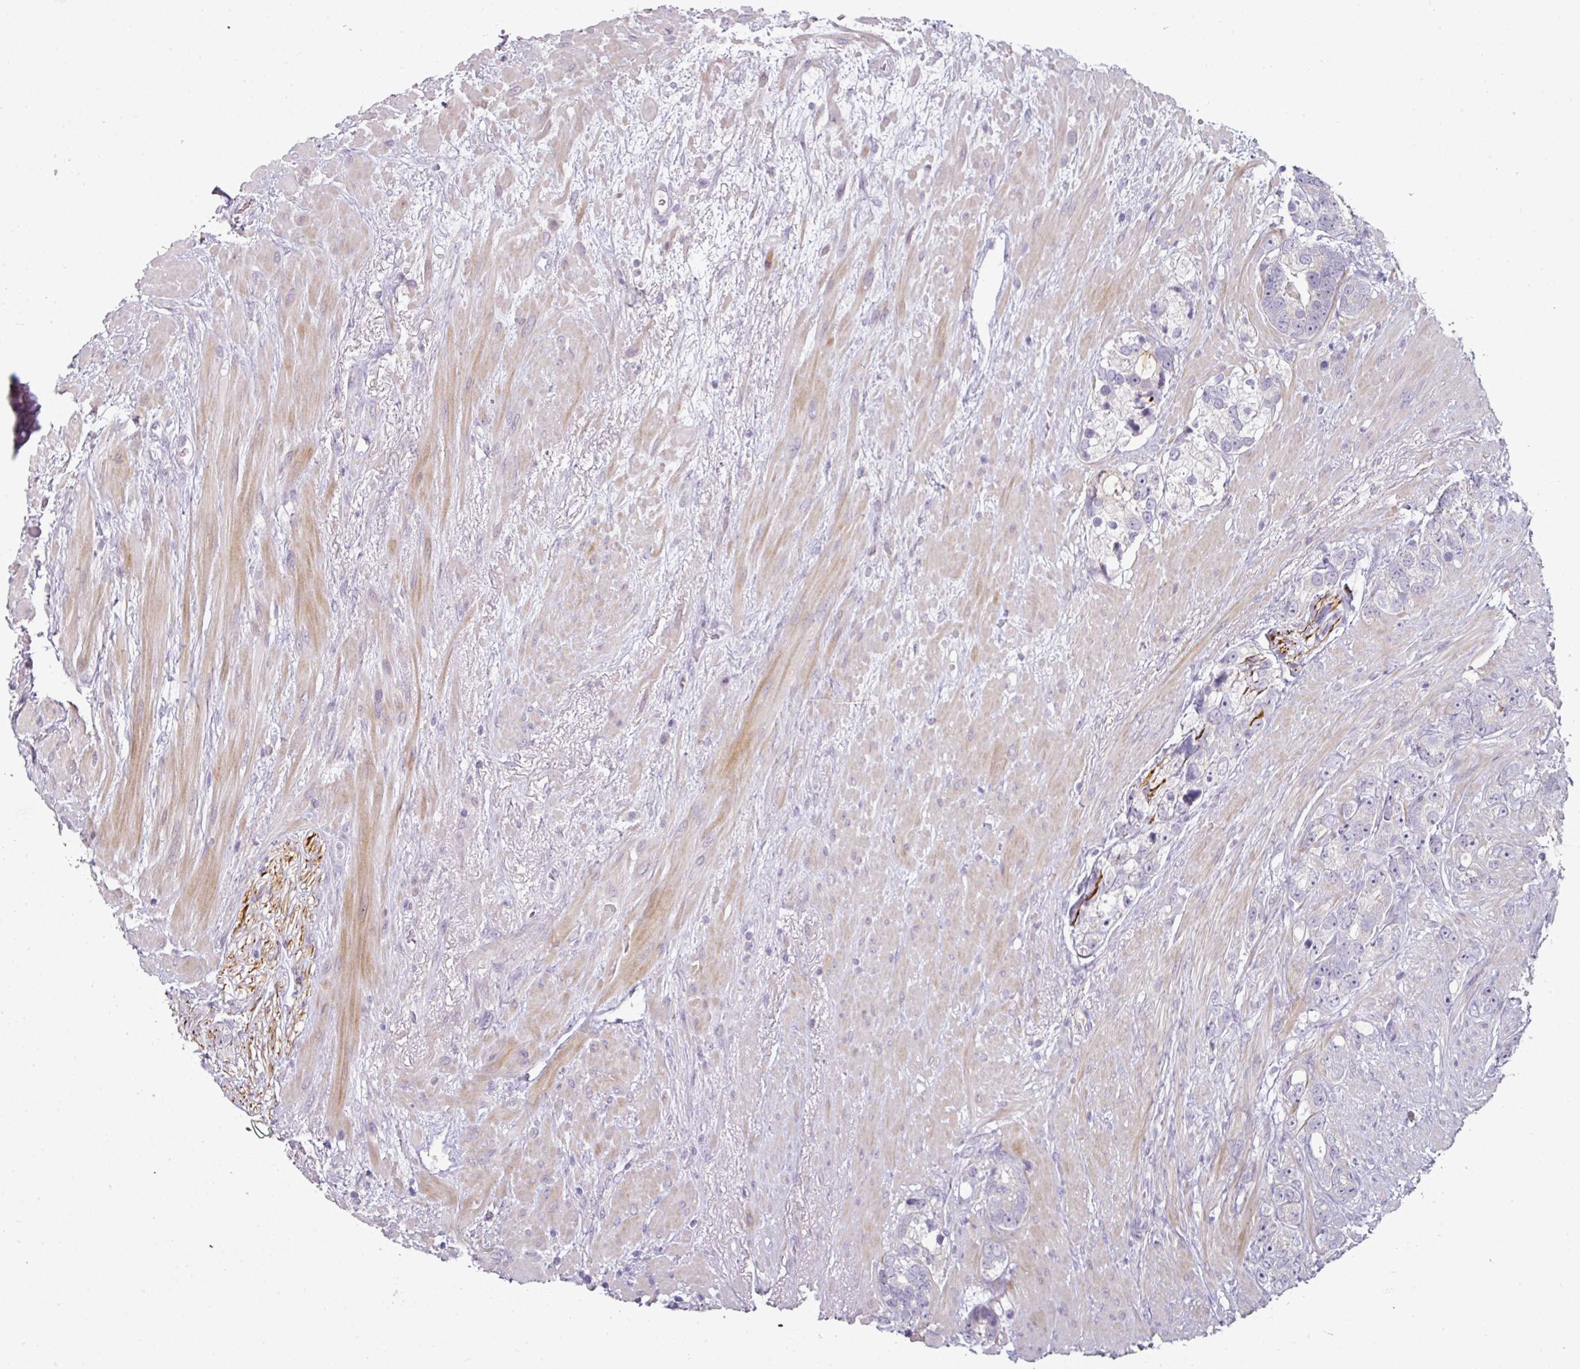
{"staining": {"intensity": "negative", "quantity": "none", "location": "none"}, "tissue": "prostate cancer", "cell_type": "Tumor cells", "image_type": "cancer", "snomed": [{"axis": "morphology", "description": "Adenocarcinoma, High grade"}, {"axis": "topography", "description": "Prostate"}], "caption": "Micrograph shows no protein positivity in tumor cells of prostate adenocarcinoma (high-grade) tissue.", "gene": "FHAD1", "patient": {"sex": "male", "age": 74}}